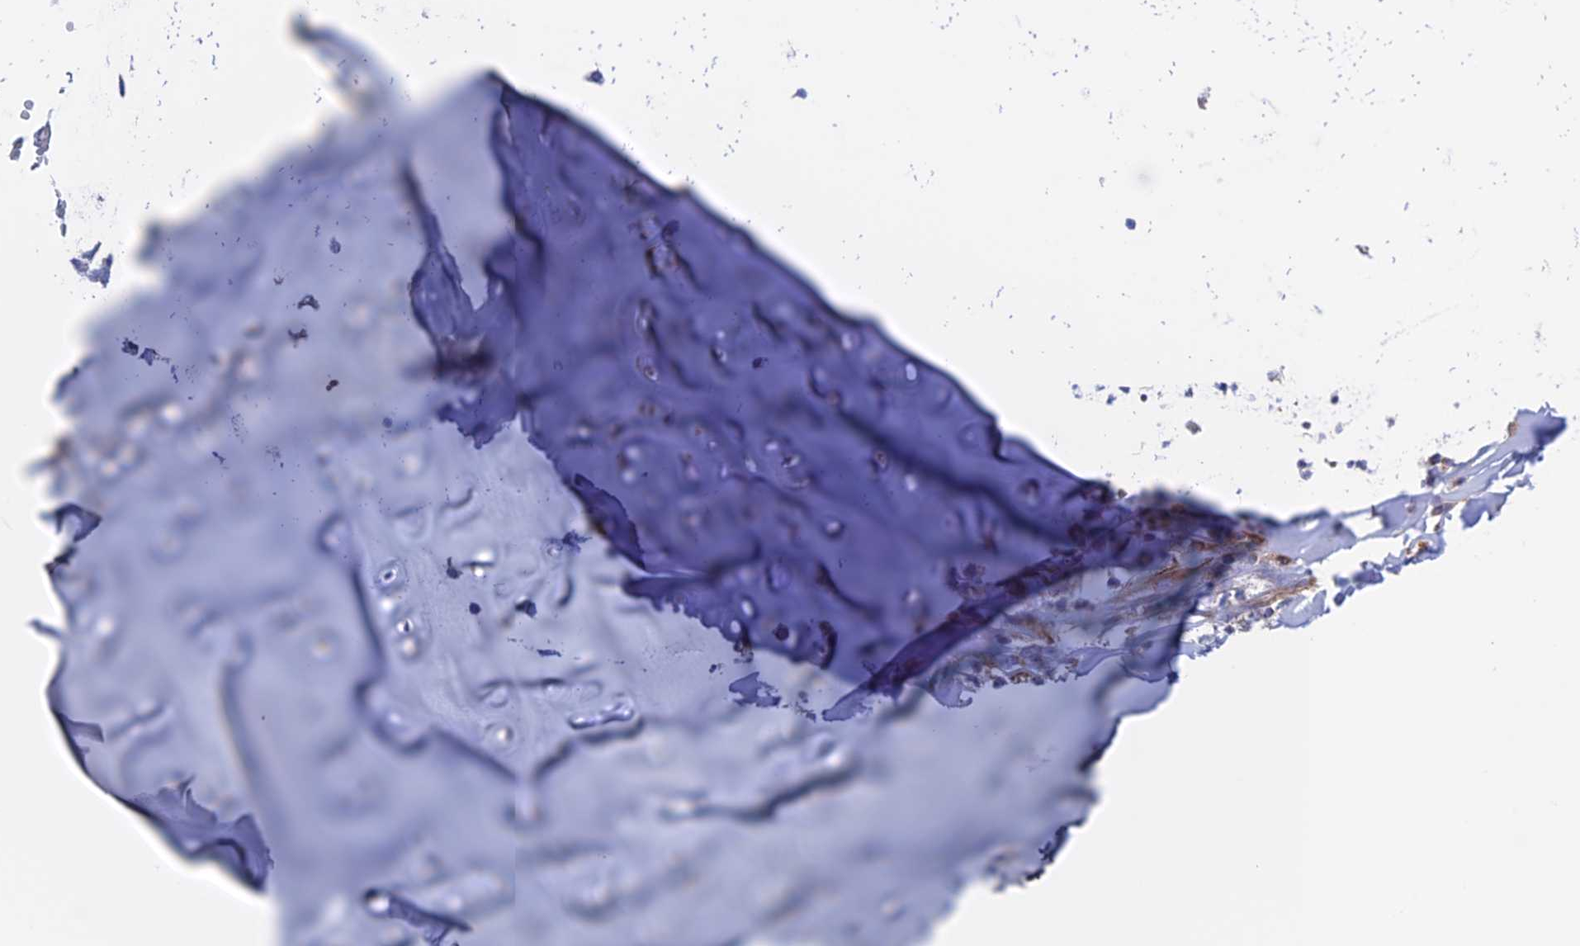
{"staining": {"intensity": "moderate", "quantity": ">75%", "location": "cytoplasmic/membranous"}, "tissue": "adipose tissue", "cell_type": "Adipocytes", "image_type": "normal", "snomed": [{"axis": "morphology", "description": "Normal tissue, NOS"}, {"axis": "morphology", "description": "Basal cell carcinoma"}, {"axis": "topography", "description": "Cartilage tissue"}, {"axis": "topography", "description": "Nasopharynx"}, {"axis": "topography", "description": "Oral tissue"}], "caption": "About >75% of adipocytes in normal human adipose tissue display moderate cytoplasmic/membranous protein staining as visualized by brown immunohistochemical staining.", "gene": "MRPL1", "patient": {"sex": "female", "age": 77}}